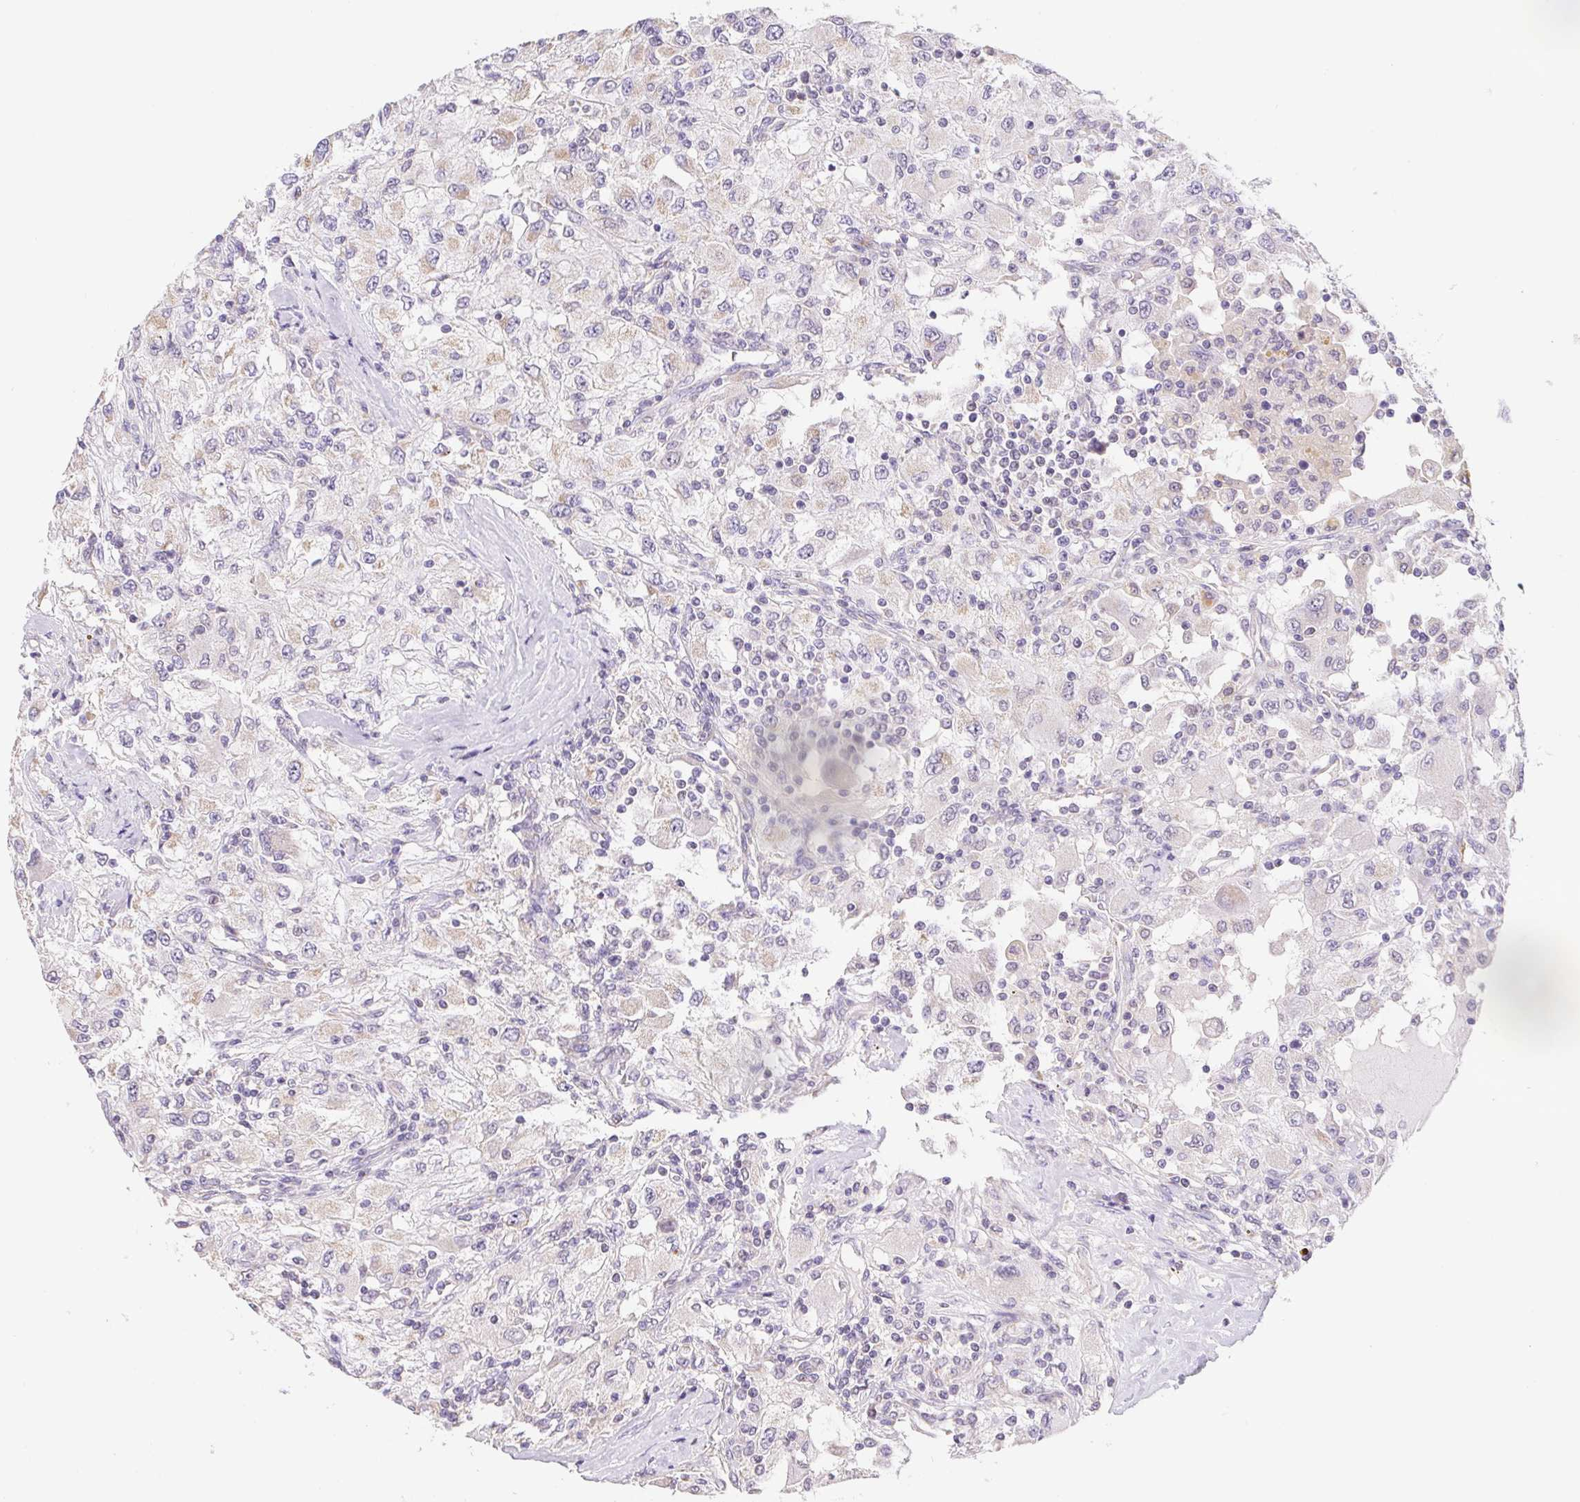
{"staining": {"intensity": "negative", "quantity": "none", "location": "none"}, "tissue": "renal cancer", "cell_type": "Tumor cells", "image_type": "cancer", "snomed": [{"axis": "morphology", "description": "Adenocarcinoma, NOS"}, {"axis": "topography", "description": "Kidney"}], "caption": "The micrograph shows no staining of tumor cells in renal cancer.", "gene": "FKBP6", "patient": {"sex": "female", "age": 67}}